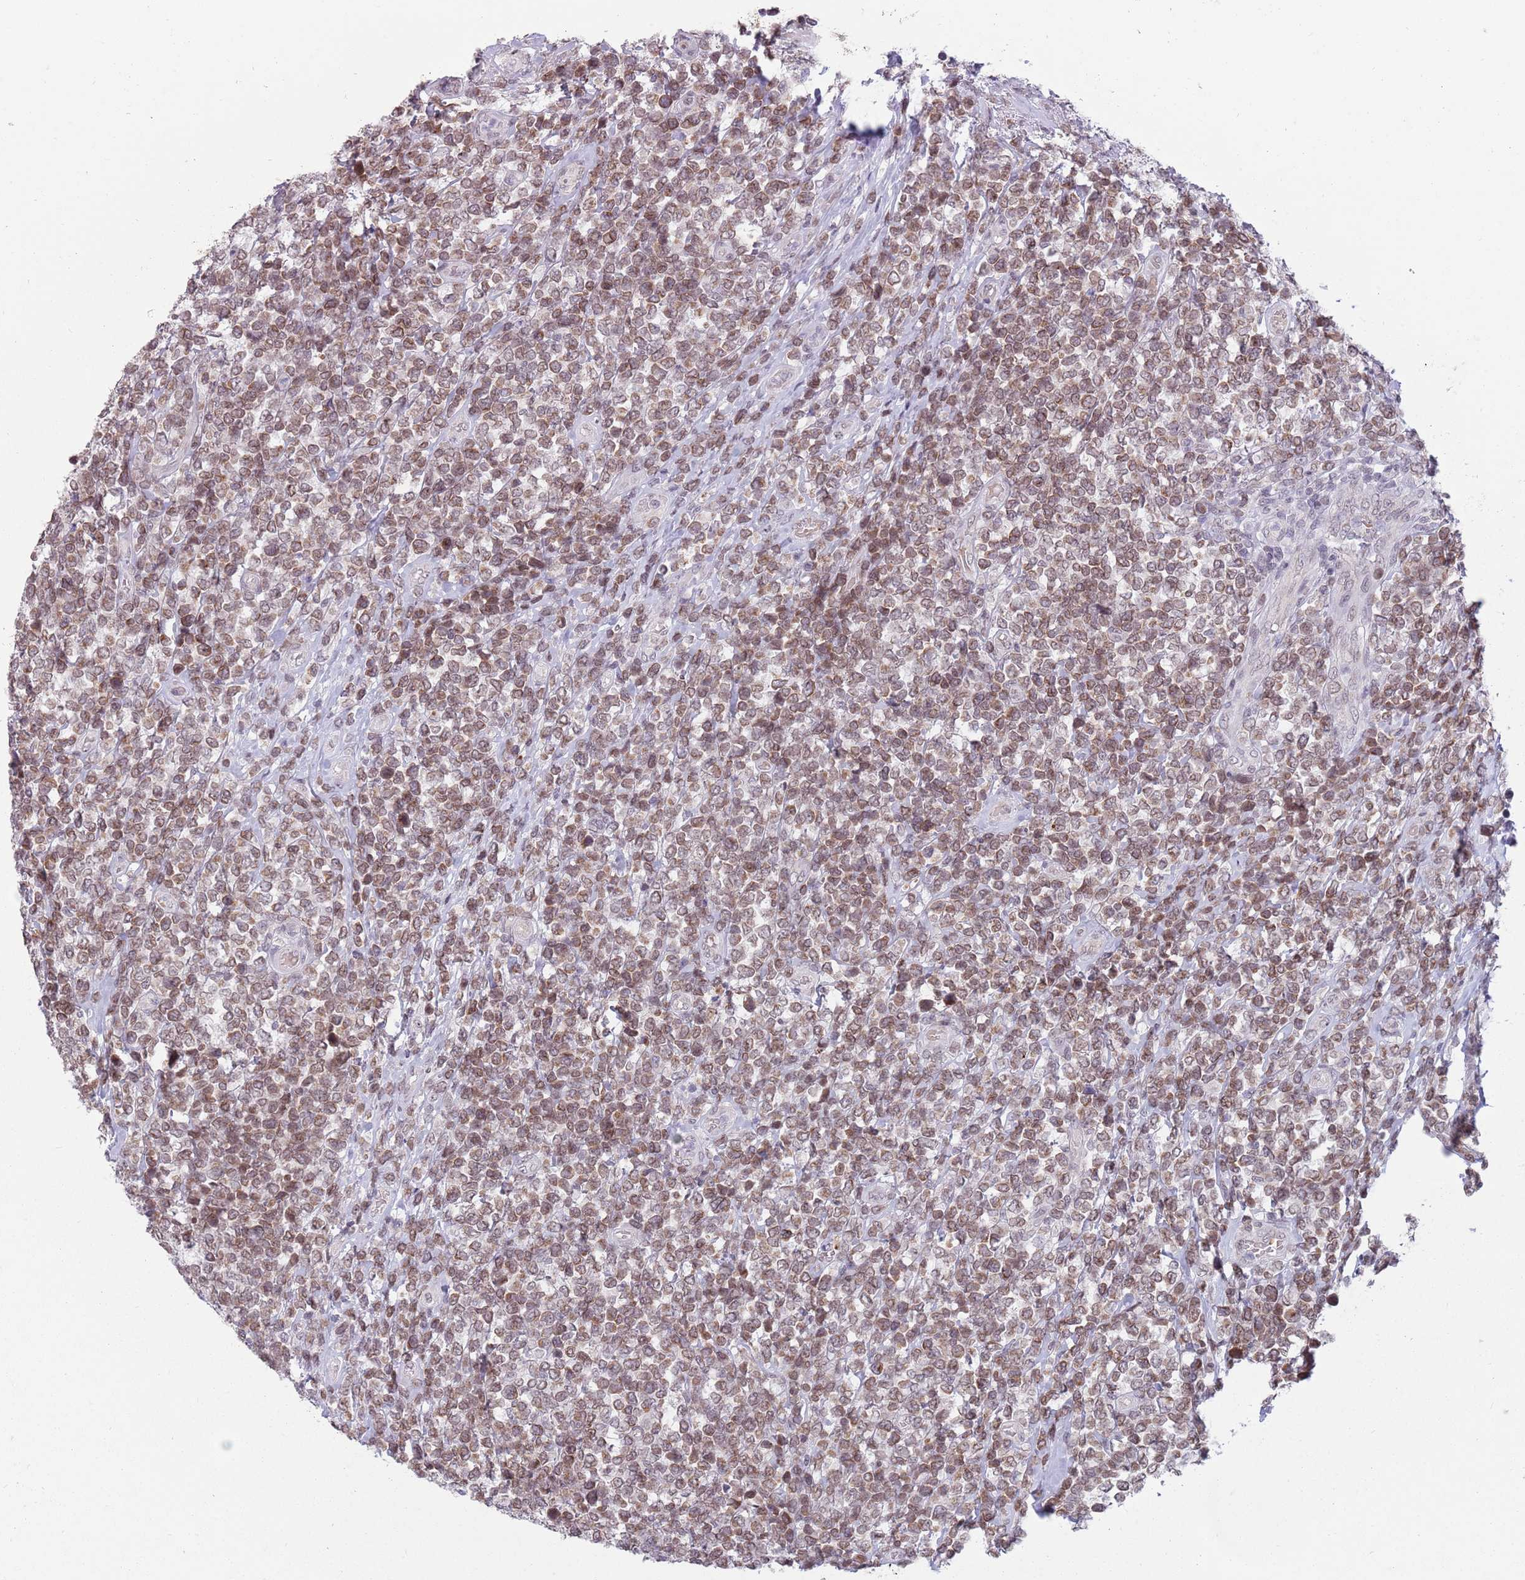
{"staining": {"intensity": "moderate", "quantity": ">75%", "location": "cytoplasmic/membranous,nuclear"}, "tissue": "lymphoma", "cell_type": "Tumor cells", "image_type": "cancer", "snomed": [{"axis": "morphology", "description": "Malignant lymphoma, non-Hodgkin's type, High grade"}, {"axis": "topography", "description": "Soft tissue"}], "caption": "Malignant lymphoma, non-Hodgkin's type (high-grade) stained with IHC shows moderate cytoplasmic/membranous and nuclear expression in about >75% of tumor cells. (DAB IHC, brown staining for protein, blue staining for nuclei).", "gene": "ZNF574", "patient": {"sex": "female", "age": 56}}